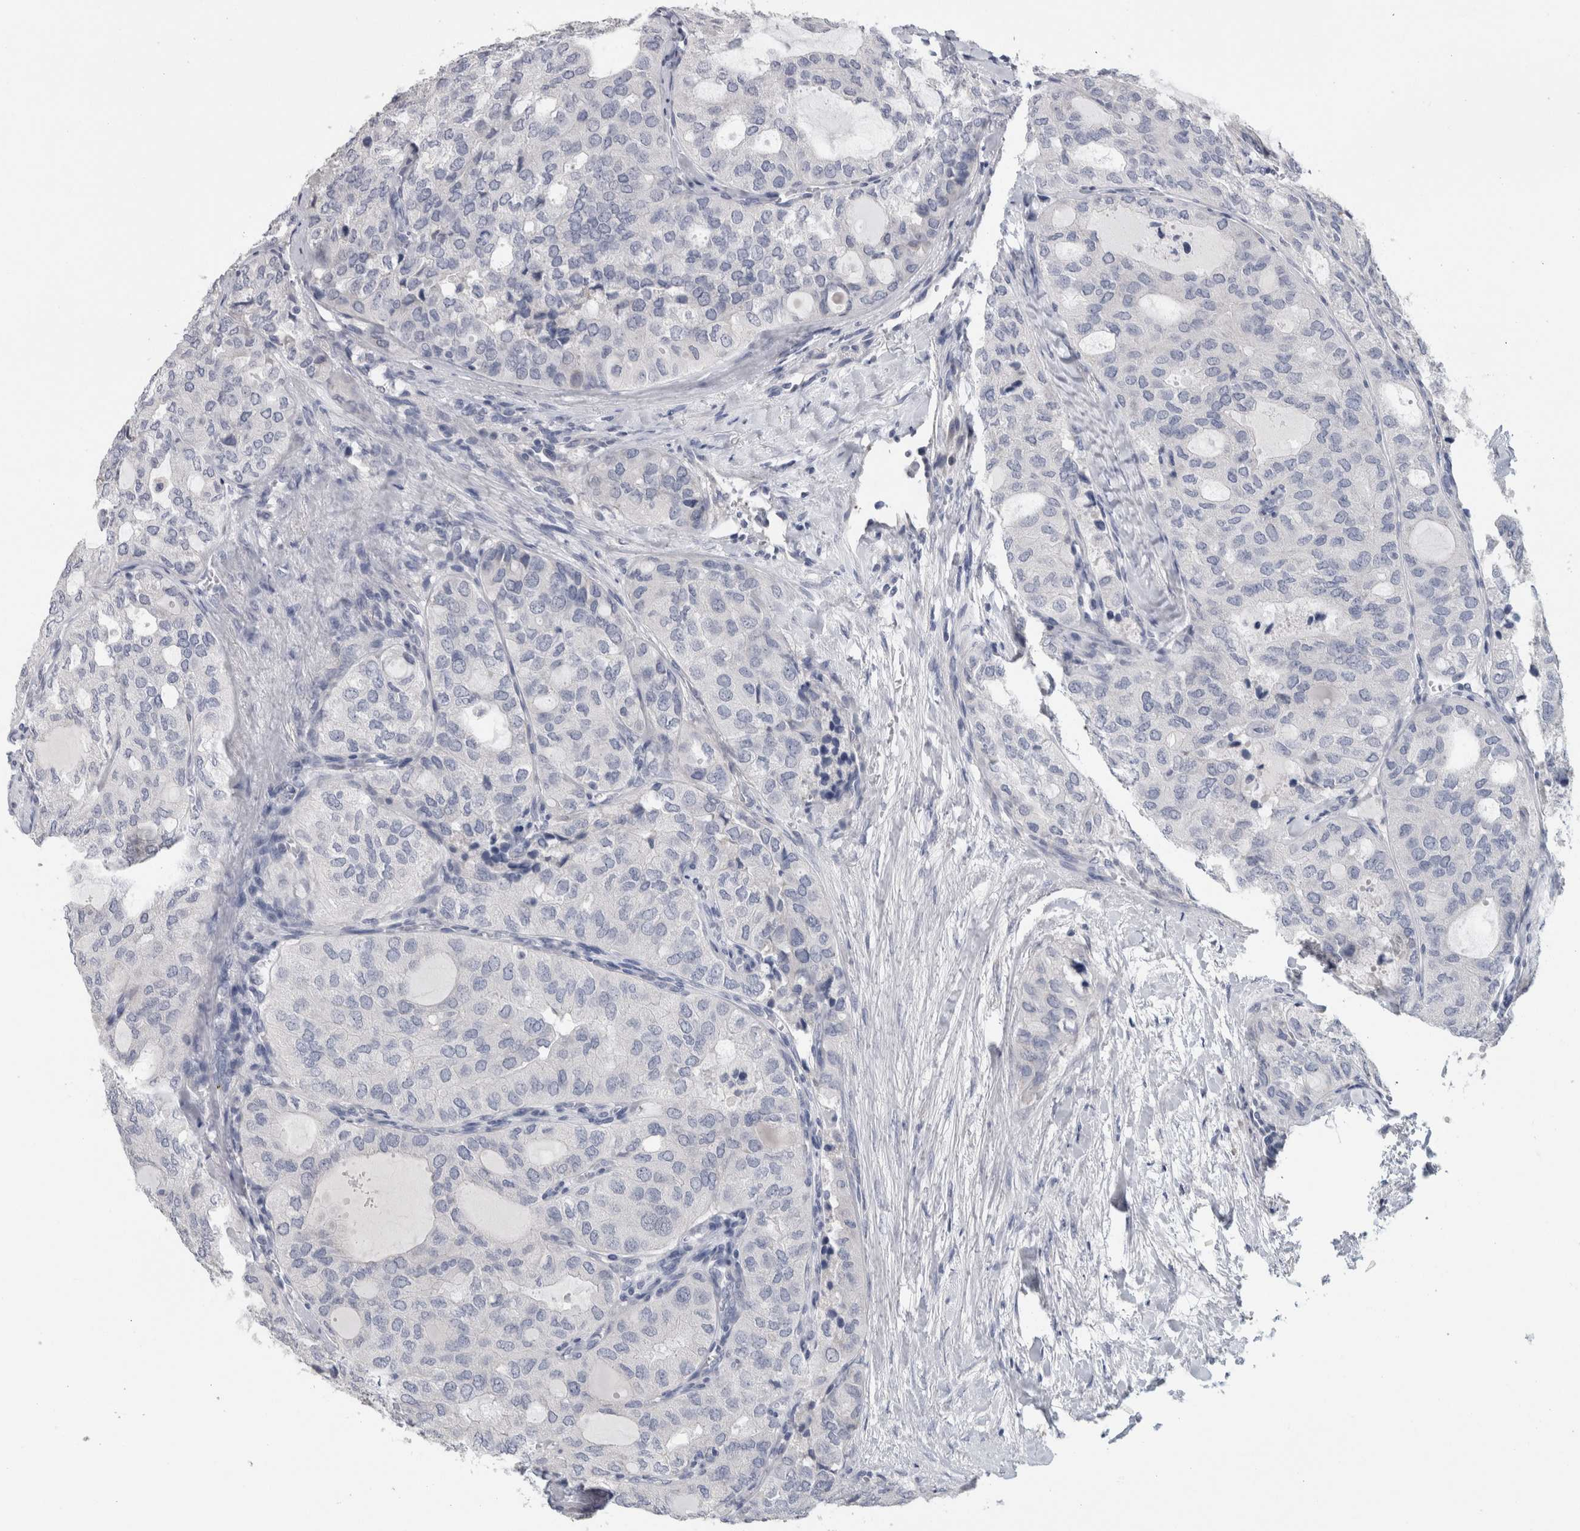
{"staining": {"intensity": "negative", "quantity": "none", "location": "none"}, "tissue": "thyroid cancer", "cell_type": "Tumor cells", "image_type": "cancer", "snomed": [{"axis": "morphology", "description": "Follicular adenoma carcinoma, NOS"}, {"axis": "topography", "description": "Thyroid gland"}], "caption": "A micrograph of thyroid follicular adenoma carcinoma stained for a protein exhibits no brown staining in tumor cells. (Stains: DAB immunohistochemistry with hematoxylin counter stain, Microscopy: brightfield microscopy at high magnification).", "gene": "NEFM", "patient": {"sex": "male", "age": 75}}